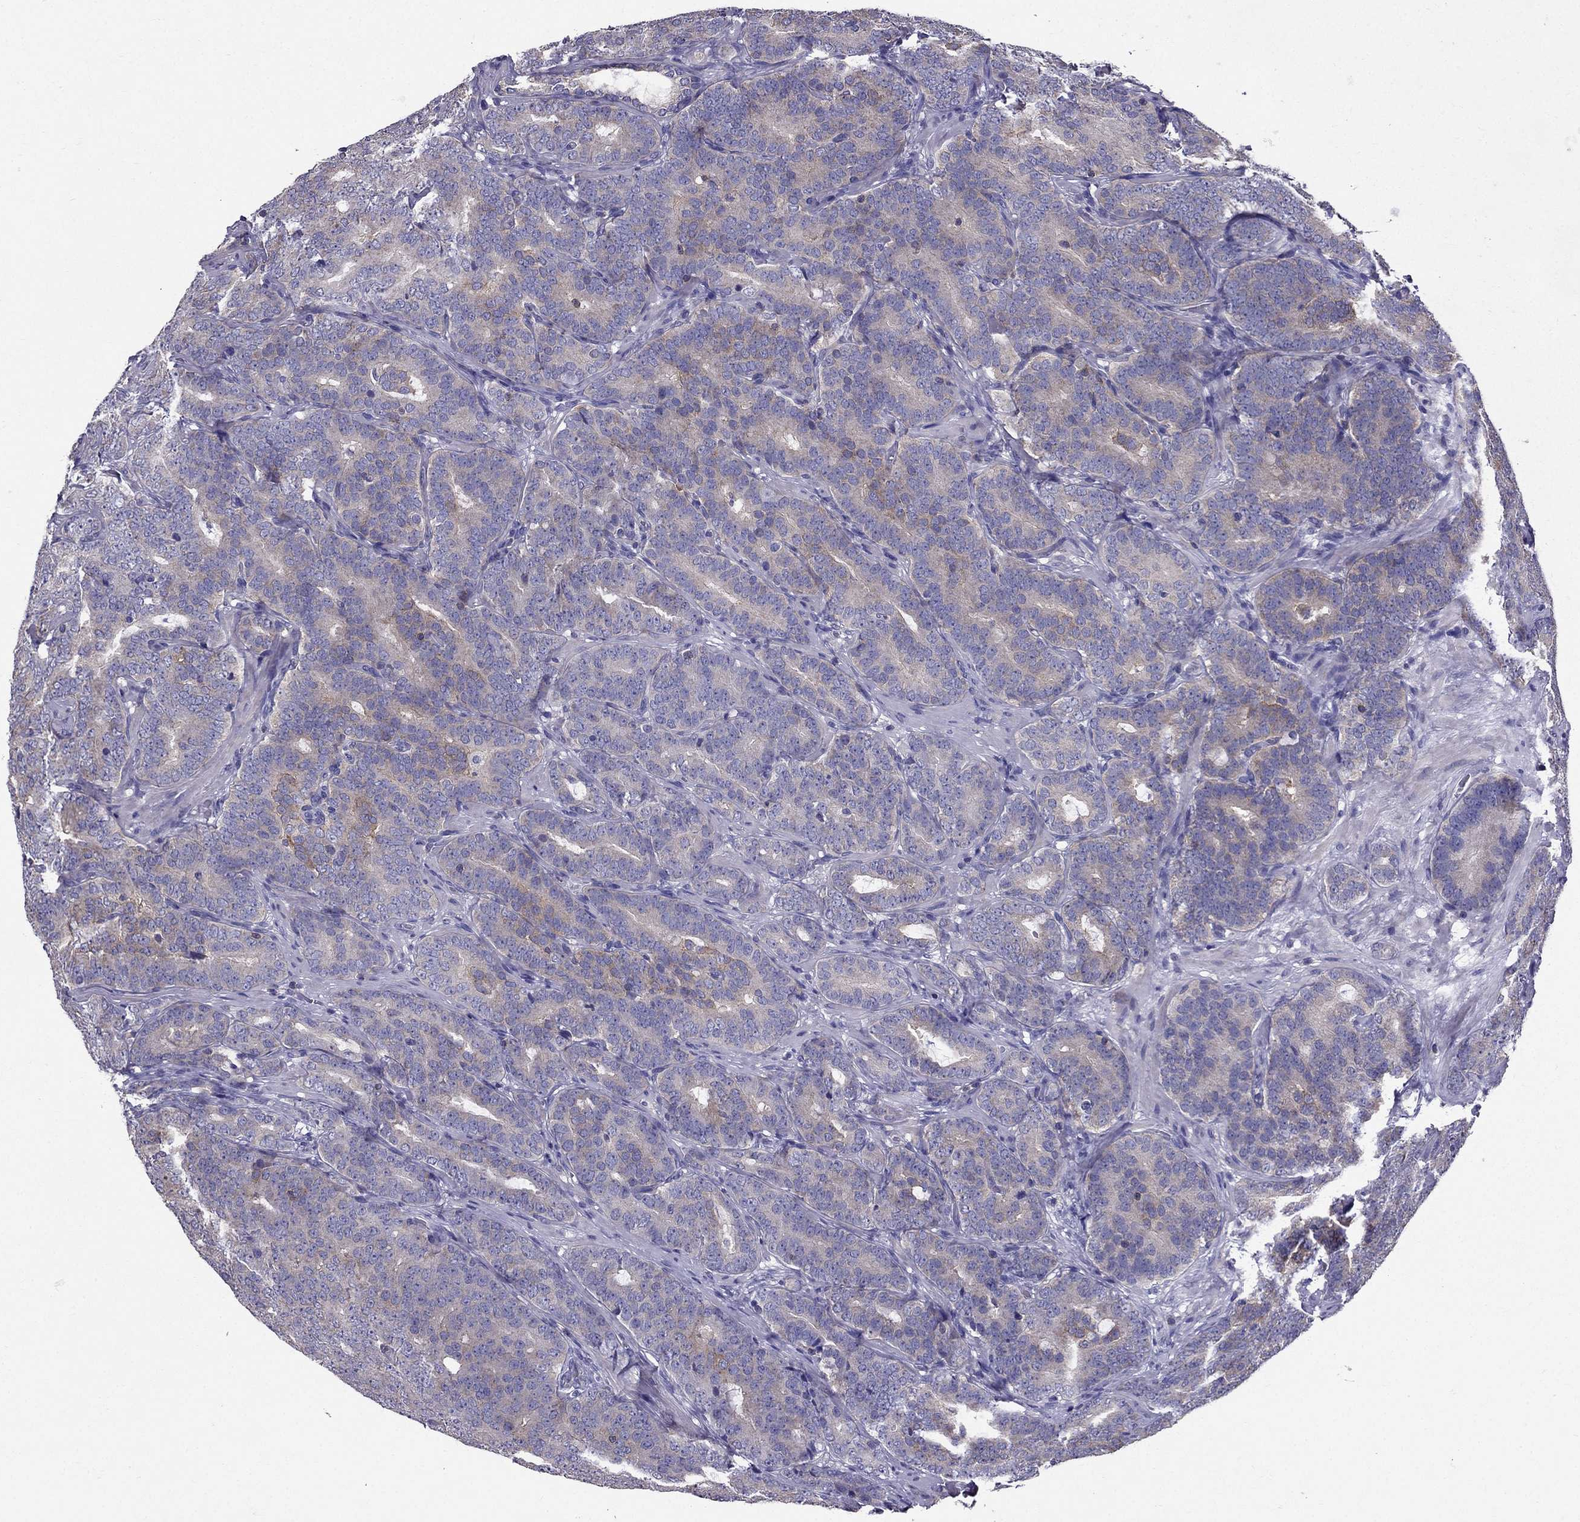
{"staining": {"intensity": "weak", "quantity": "<25%", "location": "cytoplasmic/membranous"}, "tissue": "prostate cancer", "cell_type": "Tumor cells", "image_type": "cancer", "snomed": [{"axis": "morphology", "description": "Adenocarcinoma, NOS"}, {"axis": "topography", "description": "Prostate"}], "caption": "High power microscopy micrograph of an IHC image of prostate adenocarcinoma, revealing no significant staining in tumor cells.", "gene": "AAK1", "patient": {"sex": "male", "age": 71}}